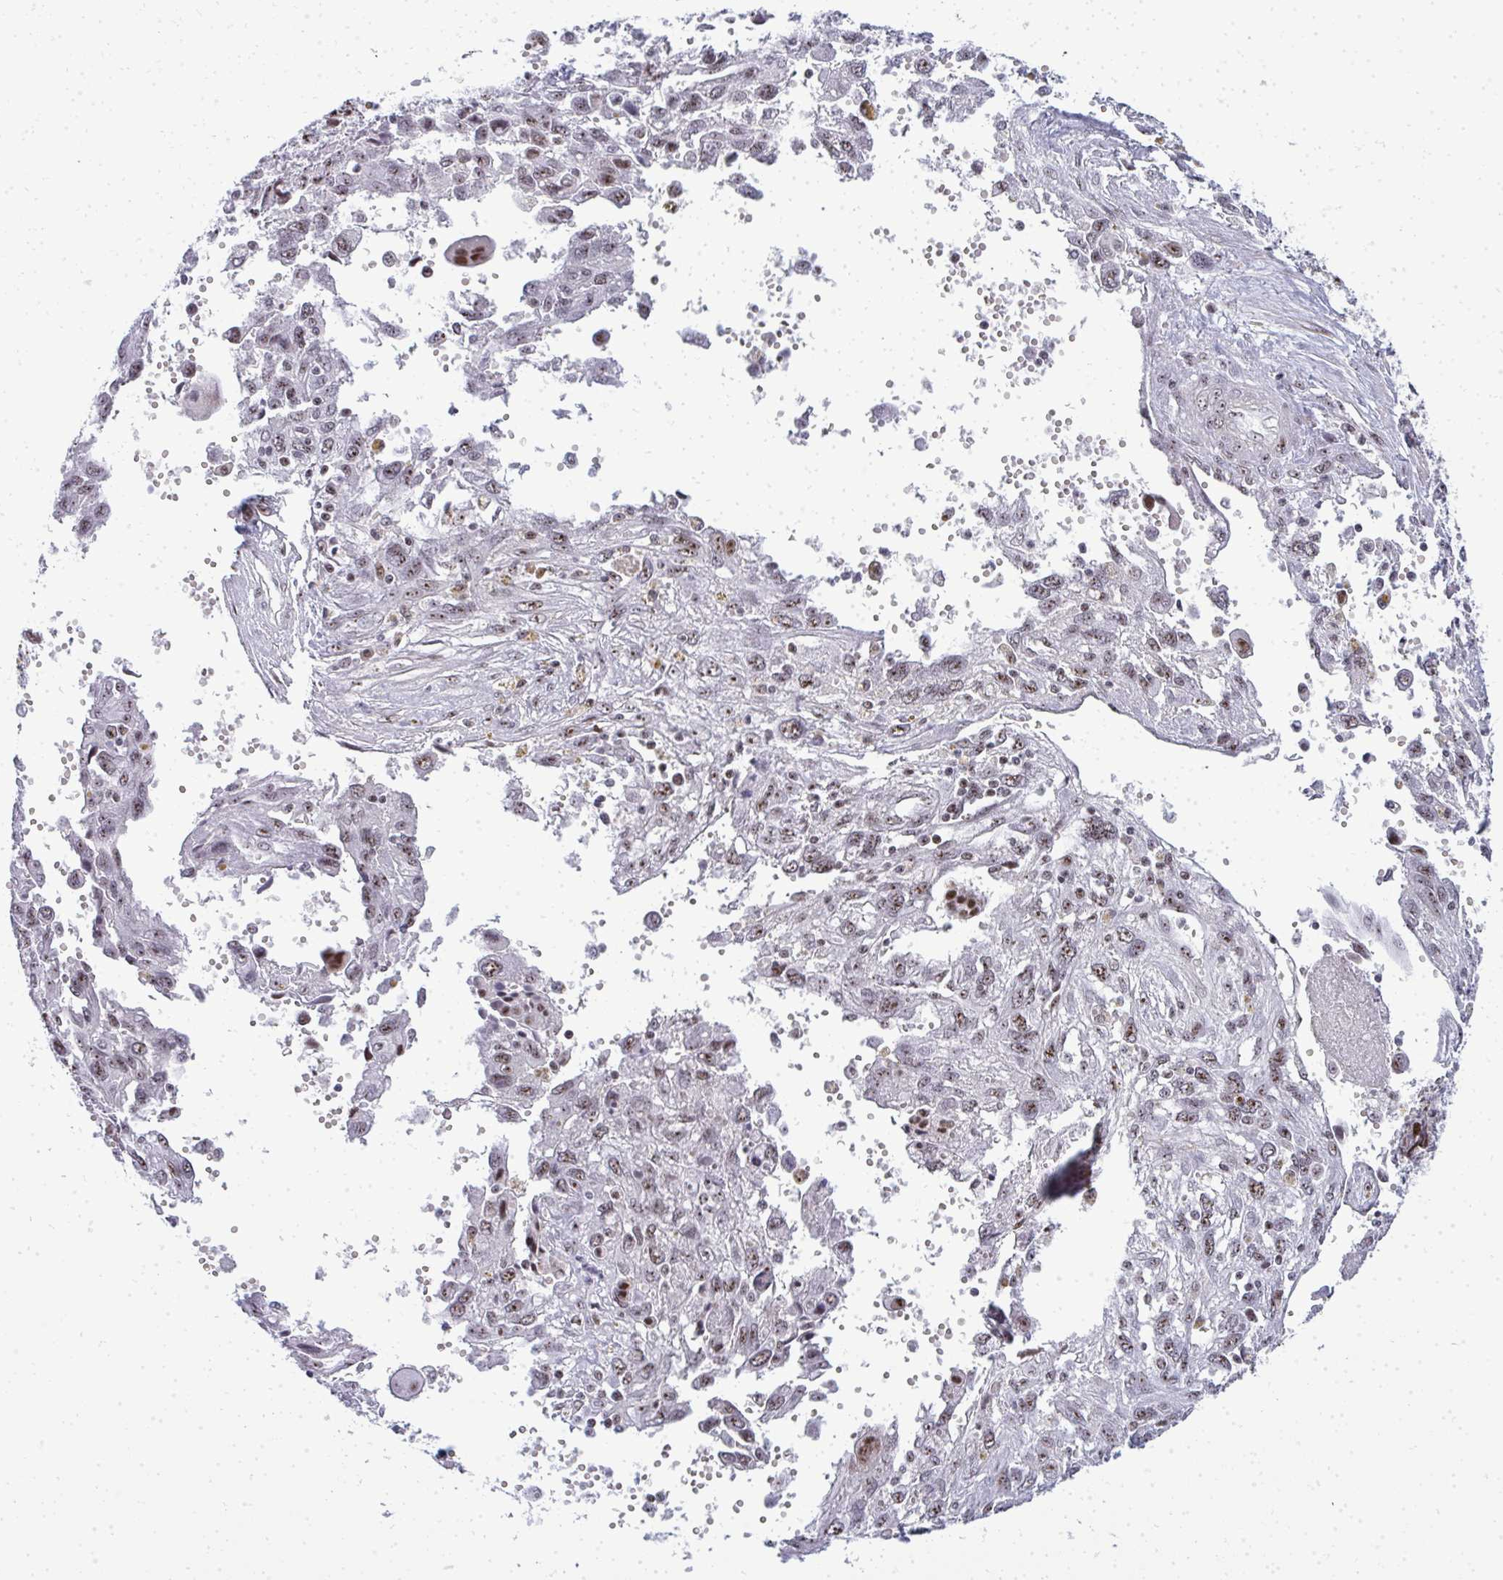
{"staining": {"intensity": "moderate", "quantity": "25%-75%", "location": "nuclear"}, "tissue": "pancreatic cancer", "cell_type": "Tumor cells", "image_type": "cancer", "snomed": [{"axis": "morphology", "description": "Adenocarcinoma, NOS"}, {"axis": "topography", "description": "Pancreas"}], "caption": "Approximately 25%-75% of tumor cells in human adenocarcinoma (pancreatic) exhibit moderate nuclear protein positivity as visualized by brown immunohistochemical staining.", "gene": "SIRT7", "patient": {"sex": "female", "age": 47}}